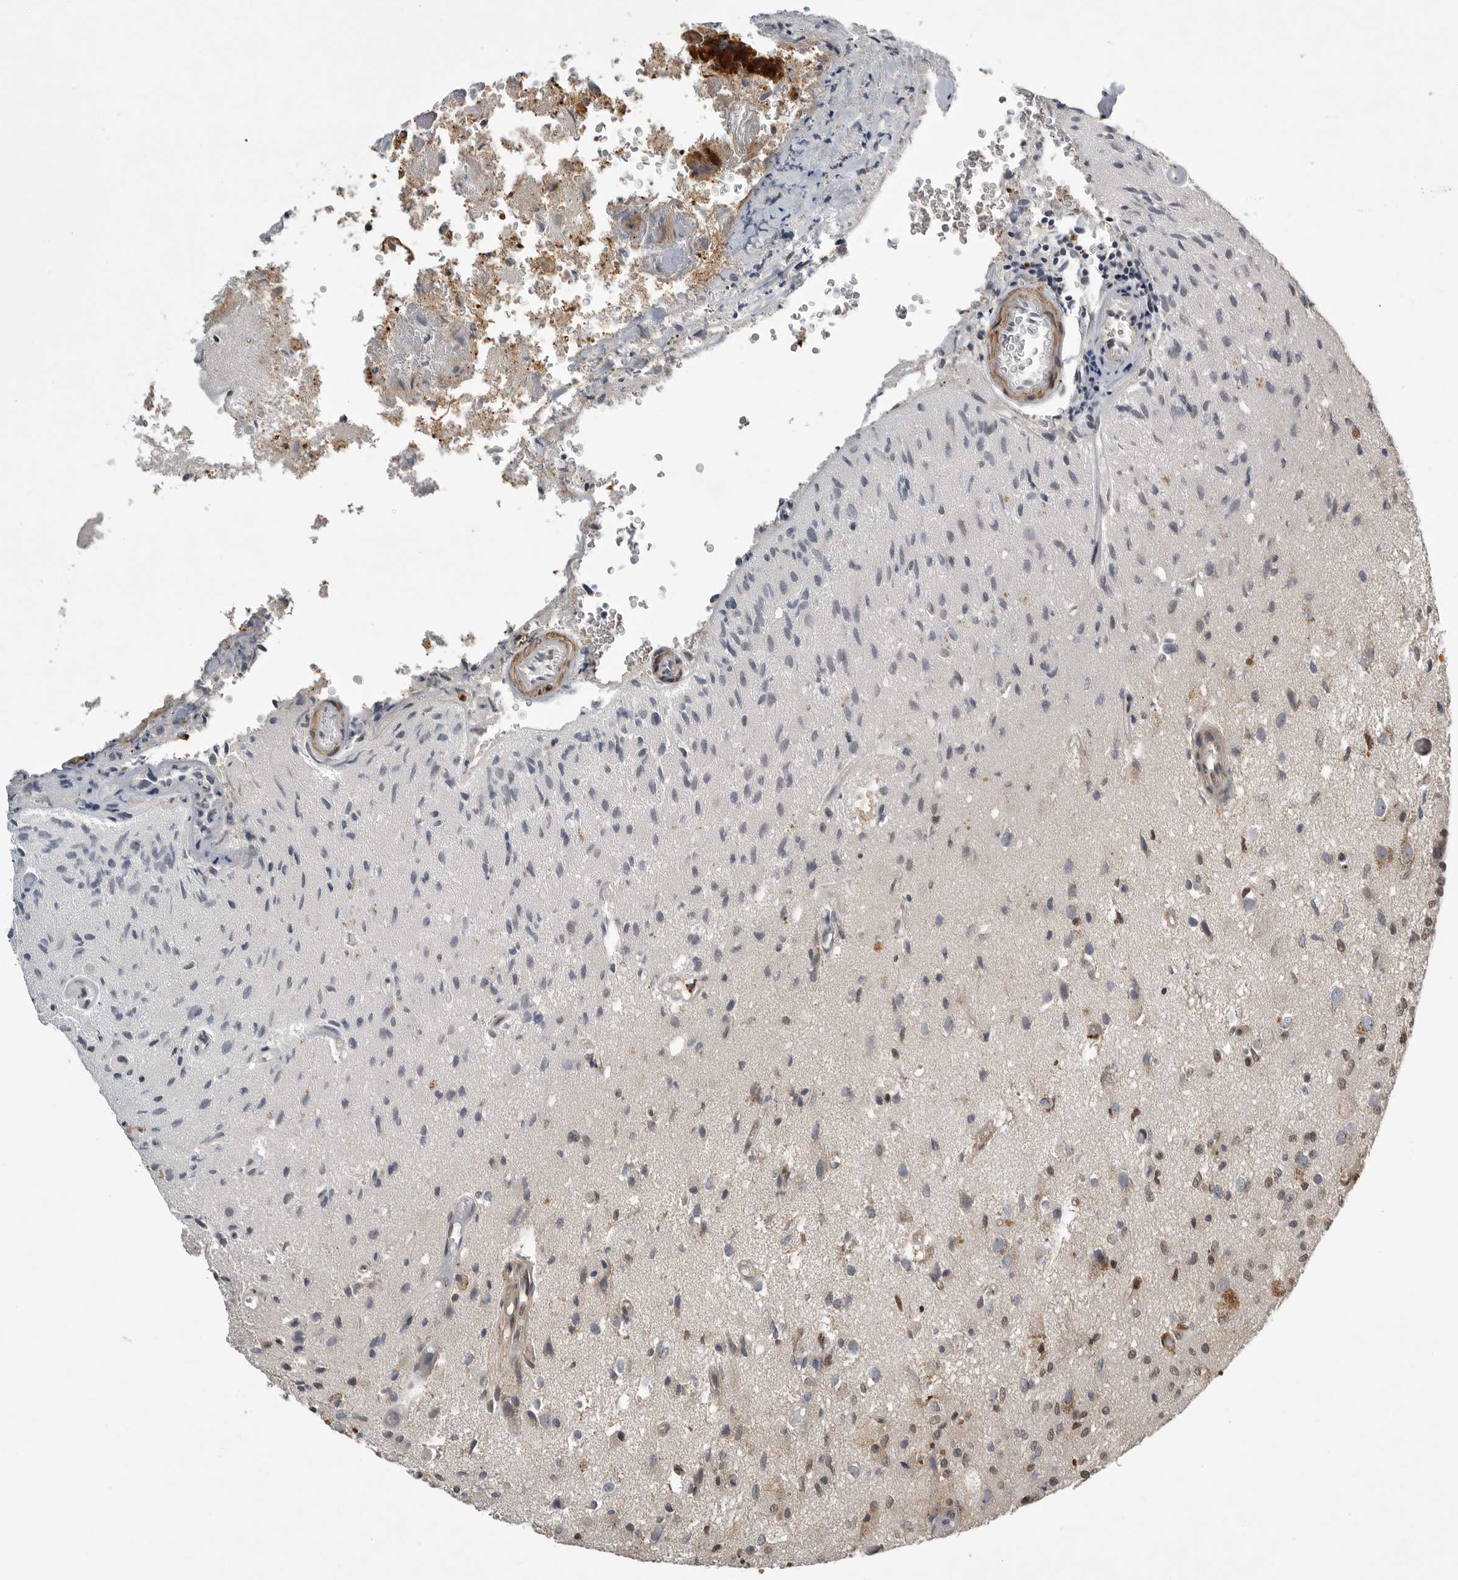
{"staining": {"intensity": "weak", "quantity": "<25%", "location": "cytoplasmic/membranous"}, "tissue": "glioma", "cell_type": "Tumor cells", "image_type": "cancer", "snomed": [{"axis": "morphology", "description": "Normal tissue, NOS"}, {"axis": "morphology", "description": "Glioma, malignant, High grade"}, {"axis": "topography", "description": "Cerebral cortex"}], "caption": "An image of glioma stained for a protein reveals no brown staining in tumor cells. (DAB immunohistochemistry (IHC) with hematoxylin counter stain).", "gene": "NECTIN1", "patient": {"sex": "male", "age": 77}}